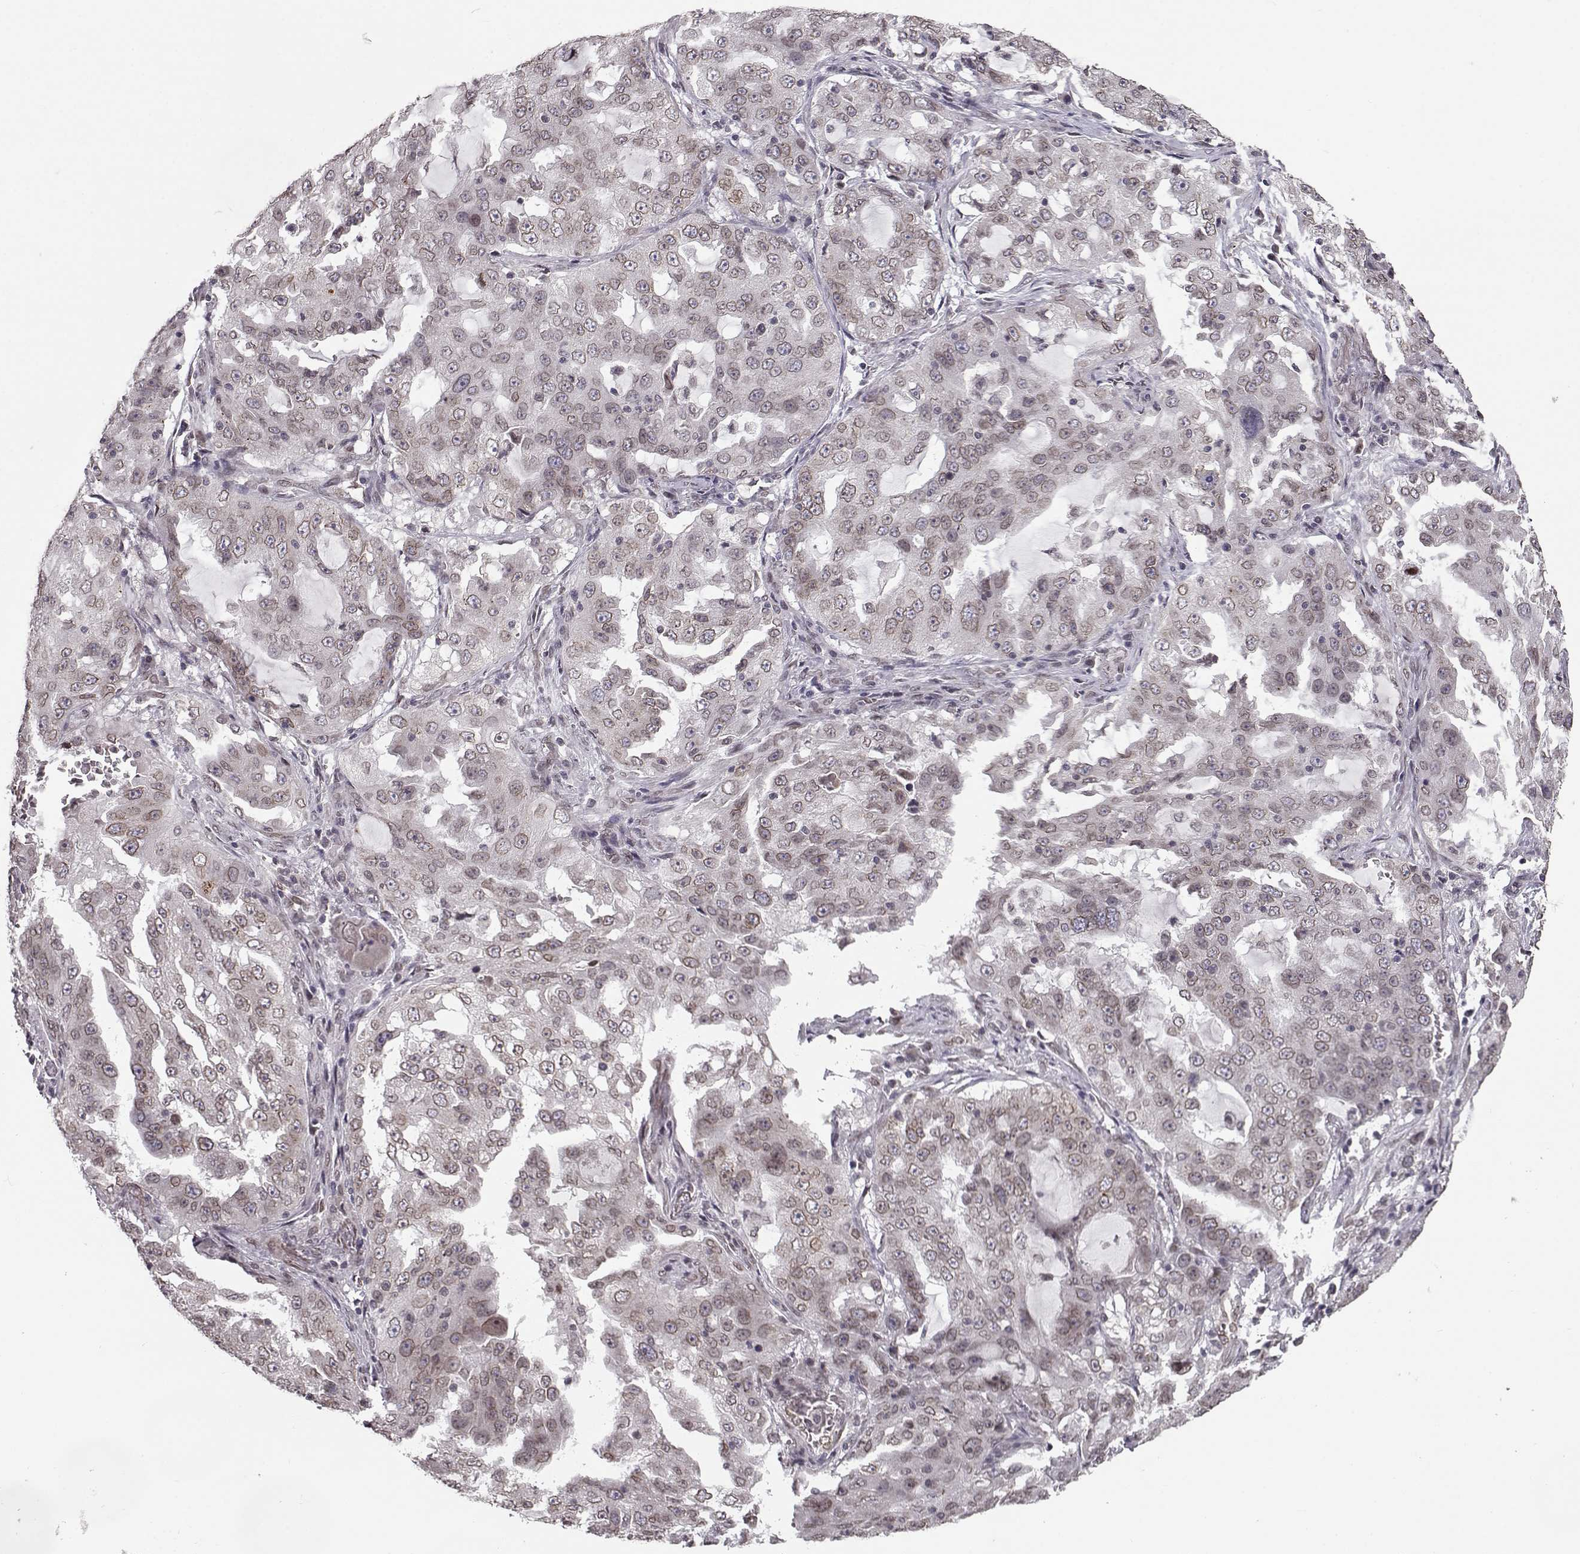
{"staining": {"intensity": "weak", "quantity": "25%-75%", "location": "cytoplasmic/membranous,nuclear"}, "tissue": "lung cancer", "cell_type": "Tumor cells", "image_type": "cancer", "snomed": [{"axis": "morphology", "description": "Adenocarcinoma, NOS"}, {"axis": "topography", "description": "Lung"}], "caption": "A histopathology image of human lung cancer stained for a protein exhibits weak cytoplasmic/membranous and nuclear brown staining in tumor cells.", "gene": "NUP37", "patient": {"sex": "female", "age": 61}}